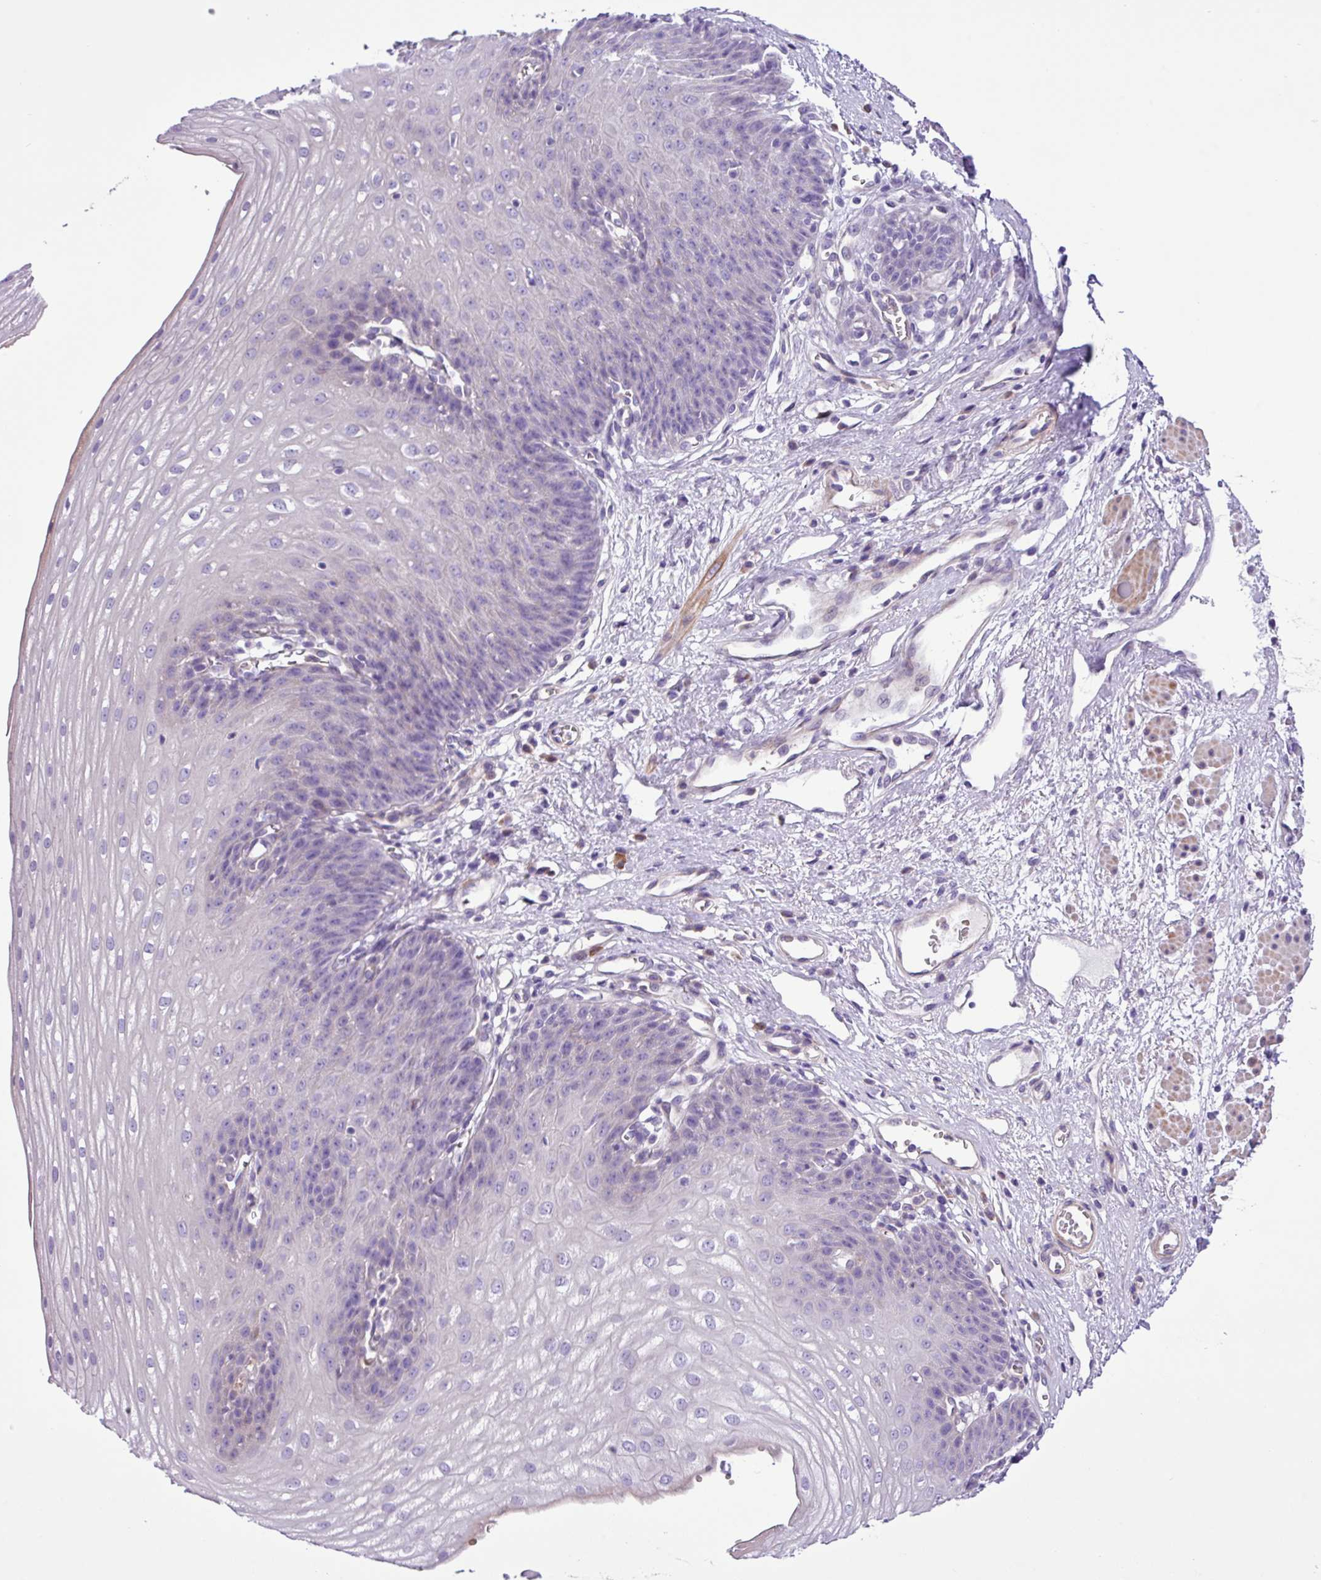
{"staining": {"intensity": "negative", "quantity": "none", "location": "none"}, "tissue": "esophagus", "cell_type": "Squamous epithelial cells", "image_type": "normal", "snomed": [{"axis": "morphology", "description": "Normal tissue, NOS"}, {"axis": "topography", "description": "Esophagus"}], "caption": "Immunohistochemistry (IHC) histopathology image of unremarkable esophagus: esophagus stained with DAB (3,3'-diaminobenzidine) shows no significant protein positivity in squamous epithelial cells. (DAB (3,3'-diaminobenzidine) immunohistochemistry (IHC), high magnification).", "gene": "C11orf91", "patient": {"sex": "male", "age": 71}}